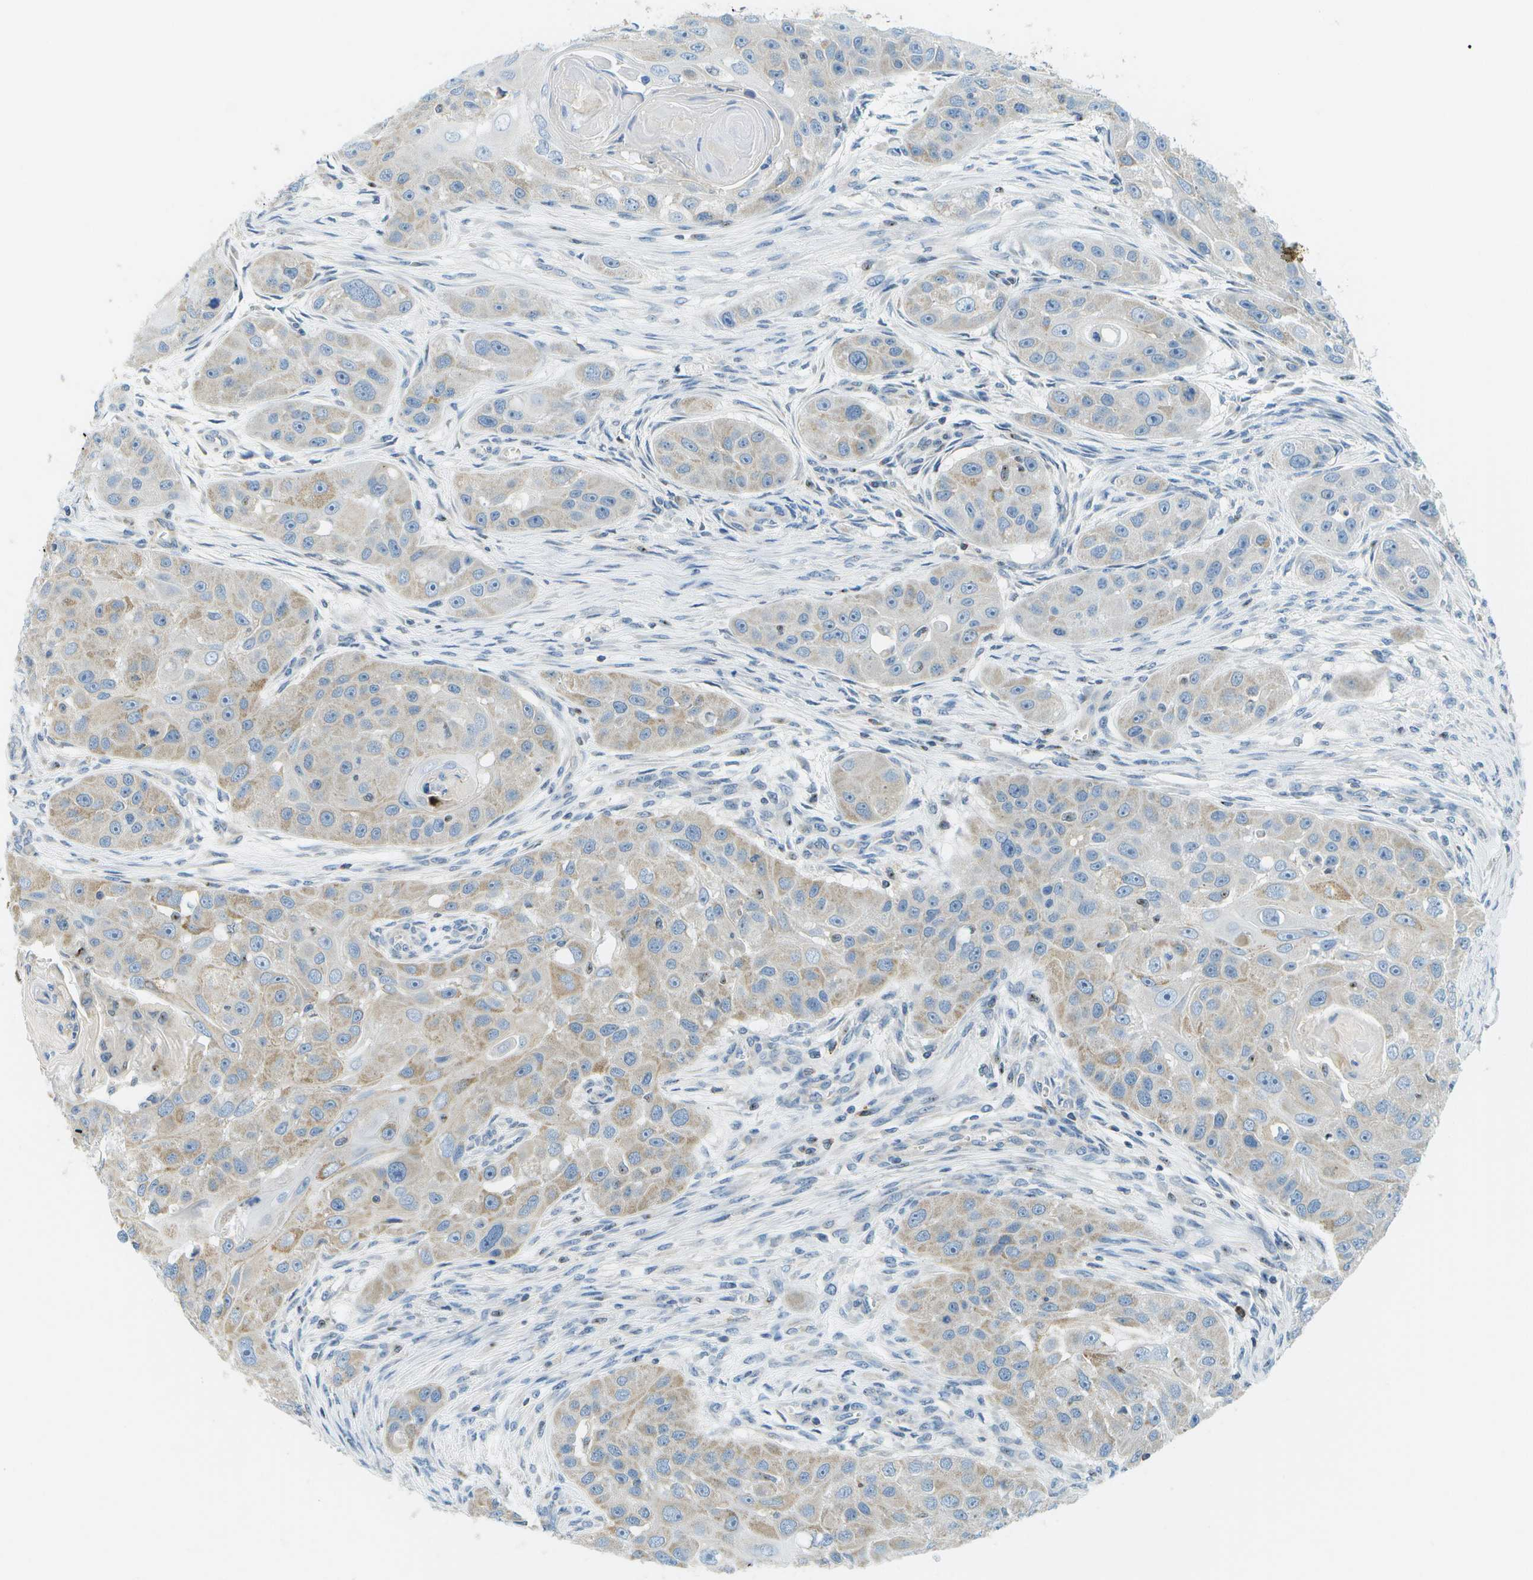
{"staining": {"intensity": "weak", "quantity": "<25%", "location": "cytoplasmic/membranous"}, "tissue": "head and neck cancer", "cell_type": "Tumor cells", "image_type": "cancer", "snomed": [{"axis": "morphology", "description": "Normal tissue, NOS"}, {"axis": "morphology", "description": "Squamous cell carcinoma, NOS"}, {"axis": "topography", "description": "Skeletal muscle"}, {"axis": "topography", "description": "Head-Neck"}], "caption": "The image displays no significant staining in tumor cells of head and neck squamous cell carcinoma.", "gene": "PTGIS", "patient": {"sex": "male", "age": 51}}